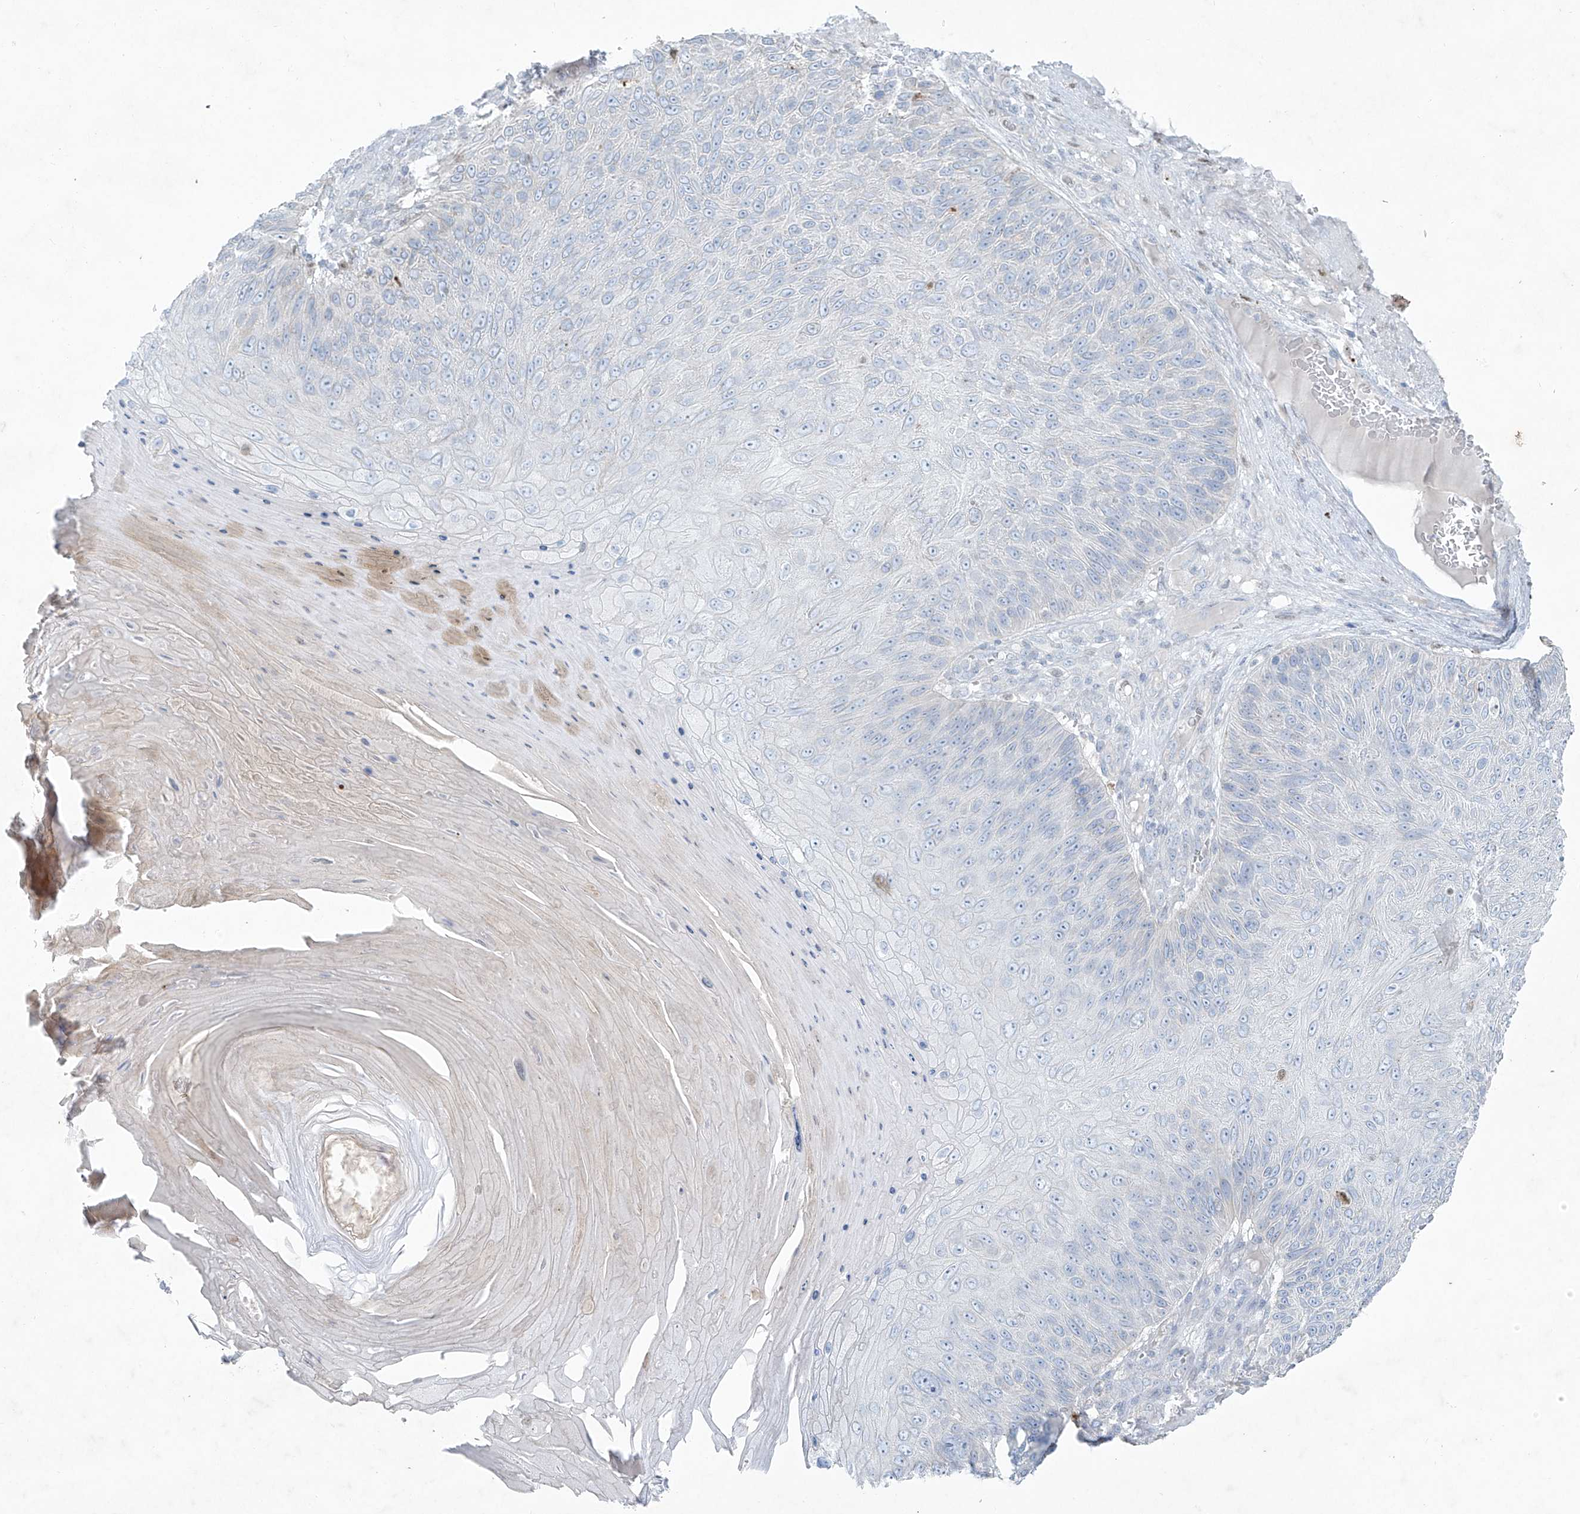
{"staining": {"intensity": "negative", "quantity": "none", "location": "none"}, "tissue": "skin cancer", "cell_type": "Tumor cells", "image_type": "cancer", "snomed": [{"axis": "morphology", "description": "Squamous cell carcinoma, NOS"}, {"axis": "topography", "description": "Skin"}], "caption": "The image demonstrates no staining of tumor cells in skin cancer (squamous cell carcinoma).", "gene": "TUBE1", "patient": {"sex": "female", "age": 88}}